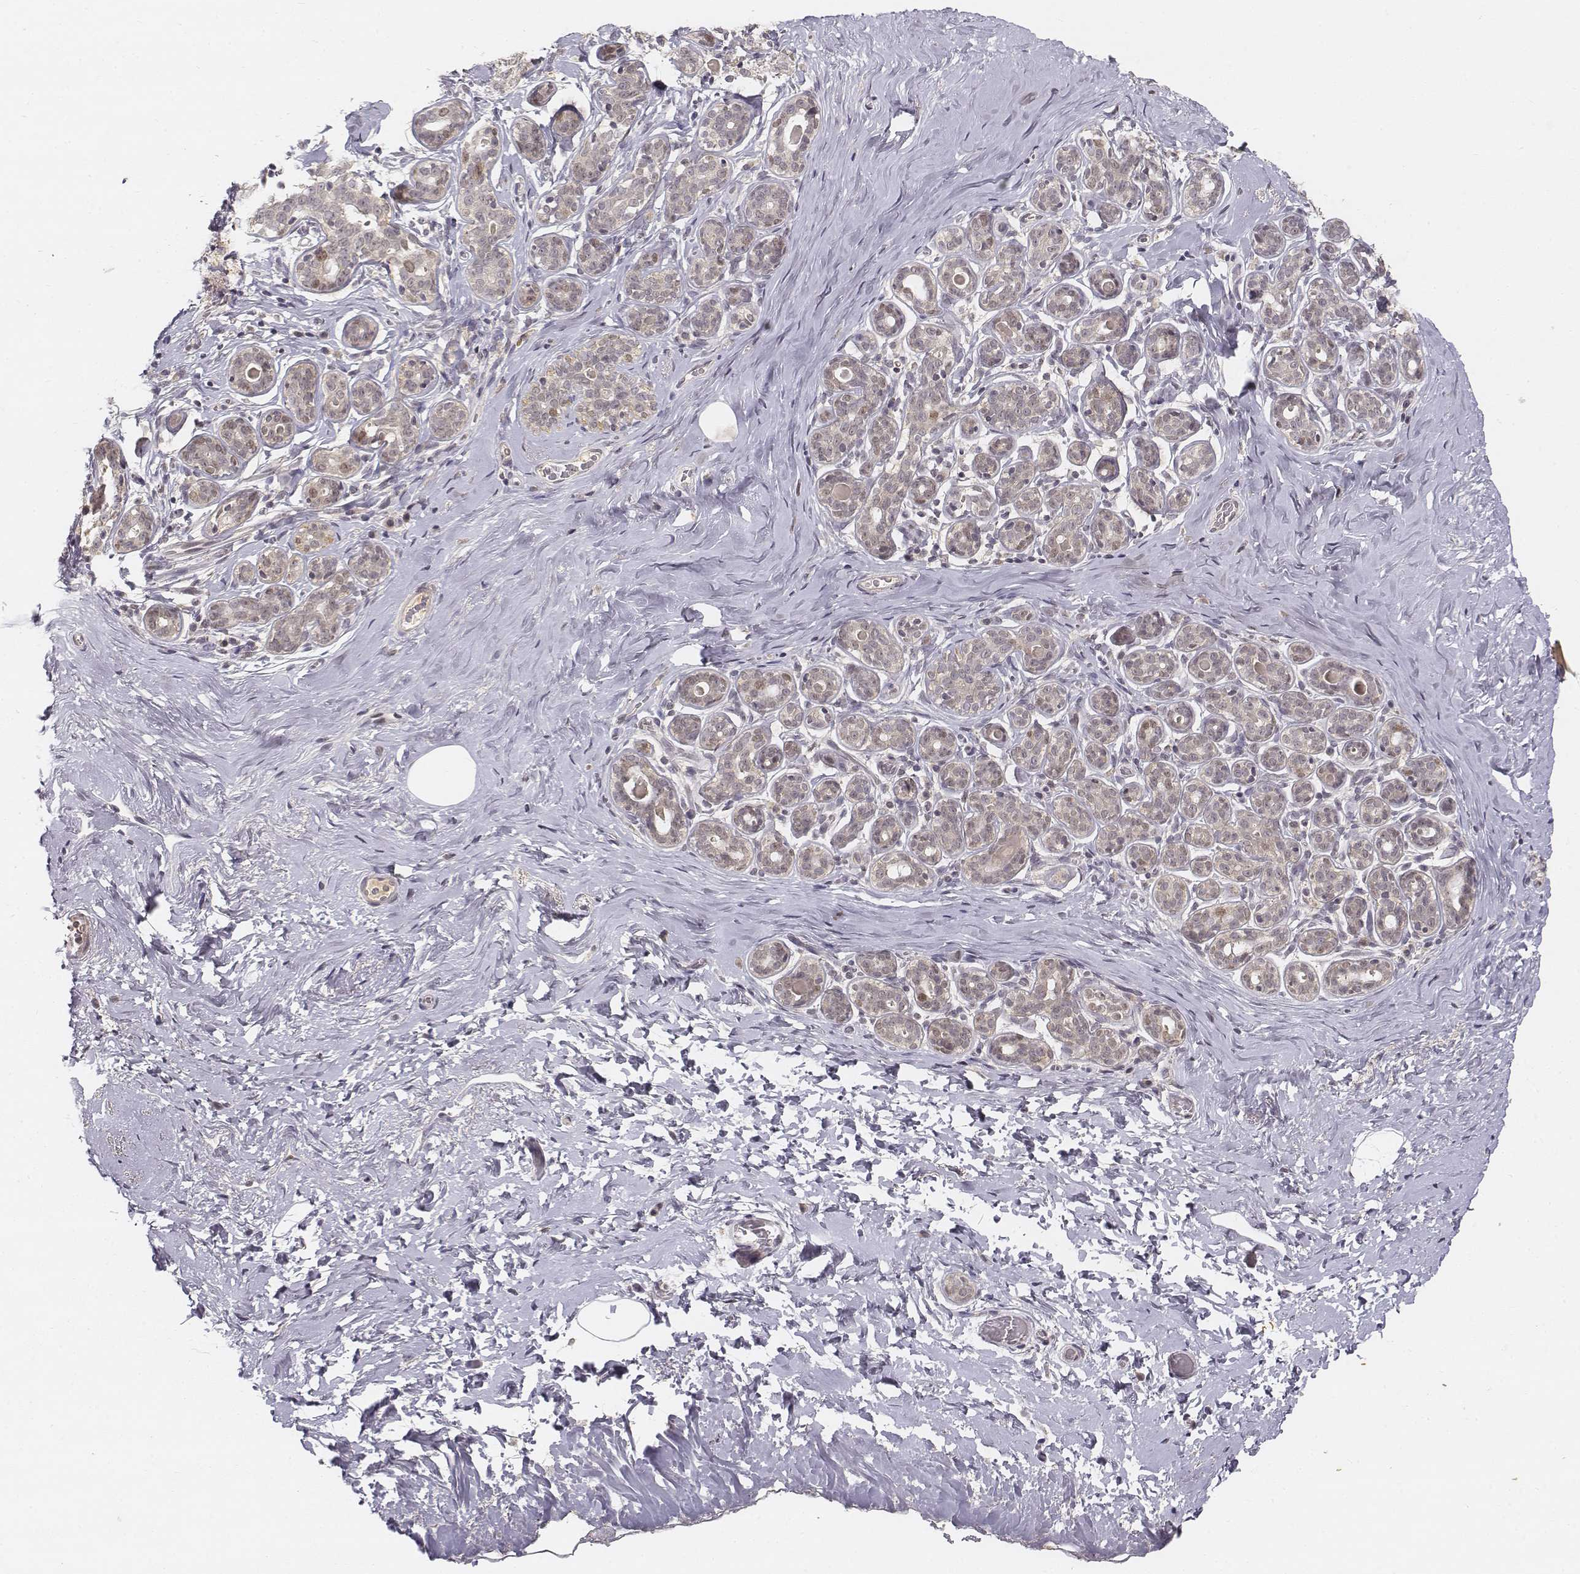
{"staining": {"intensity": "negative", "quantity": "none", "location": "none"}, "tissue": "breast", "cell_type": "Adipocytes", "image_type": "normal", "snomed": [{"axis": "morphology", "description": "Normal tissue, NOS"}, {"axis": "topography", "description": "Skin"}, {"axis": "topography", "description": "Breast"}], "caption": "Adipocytes are negative for protein expression in normal human breast. The staining is performed using DAB (3,3'-diaminobenzidine) brown chromogen with nuclei counter-stained in using hematoxylin.", "gene": "FANCD2", "patient": {"sex": "female", "age": 43}}